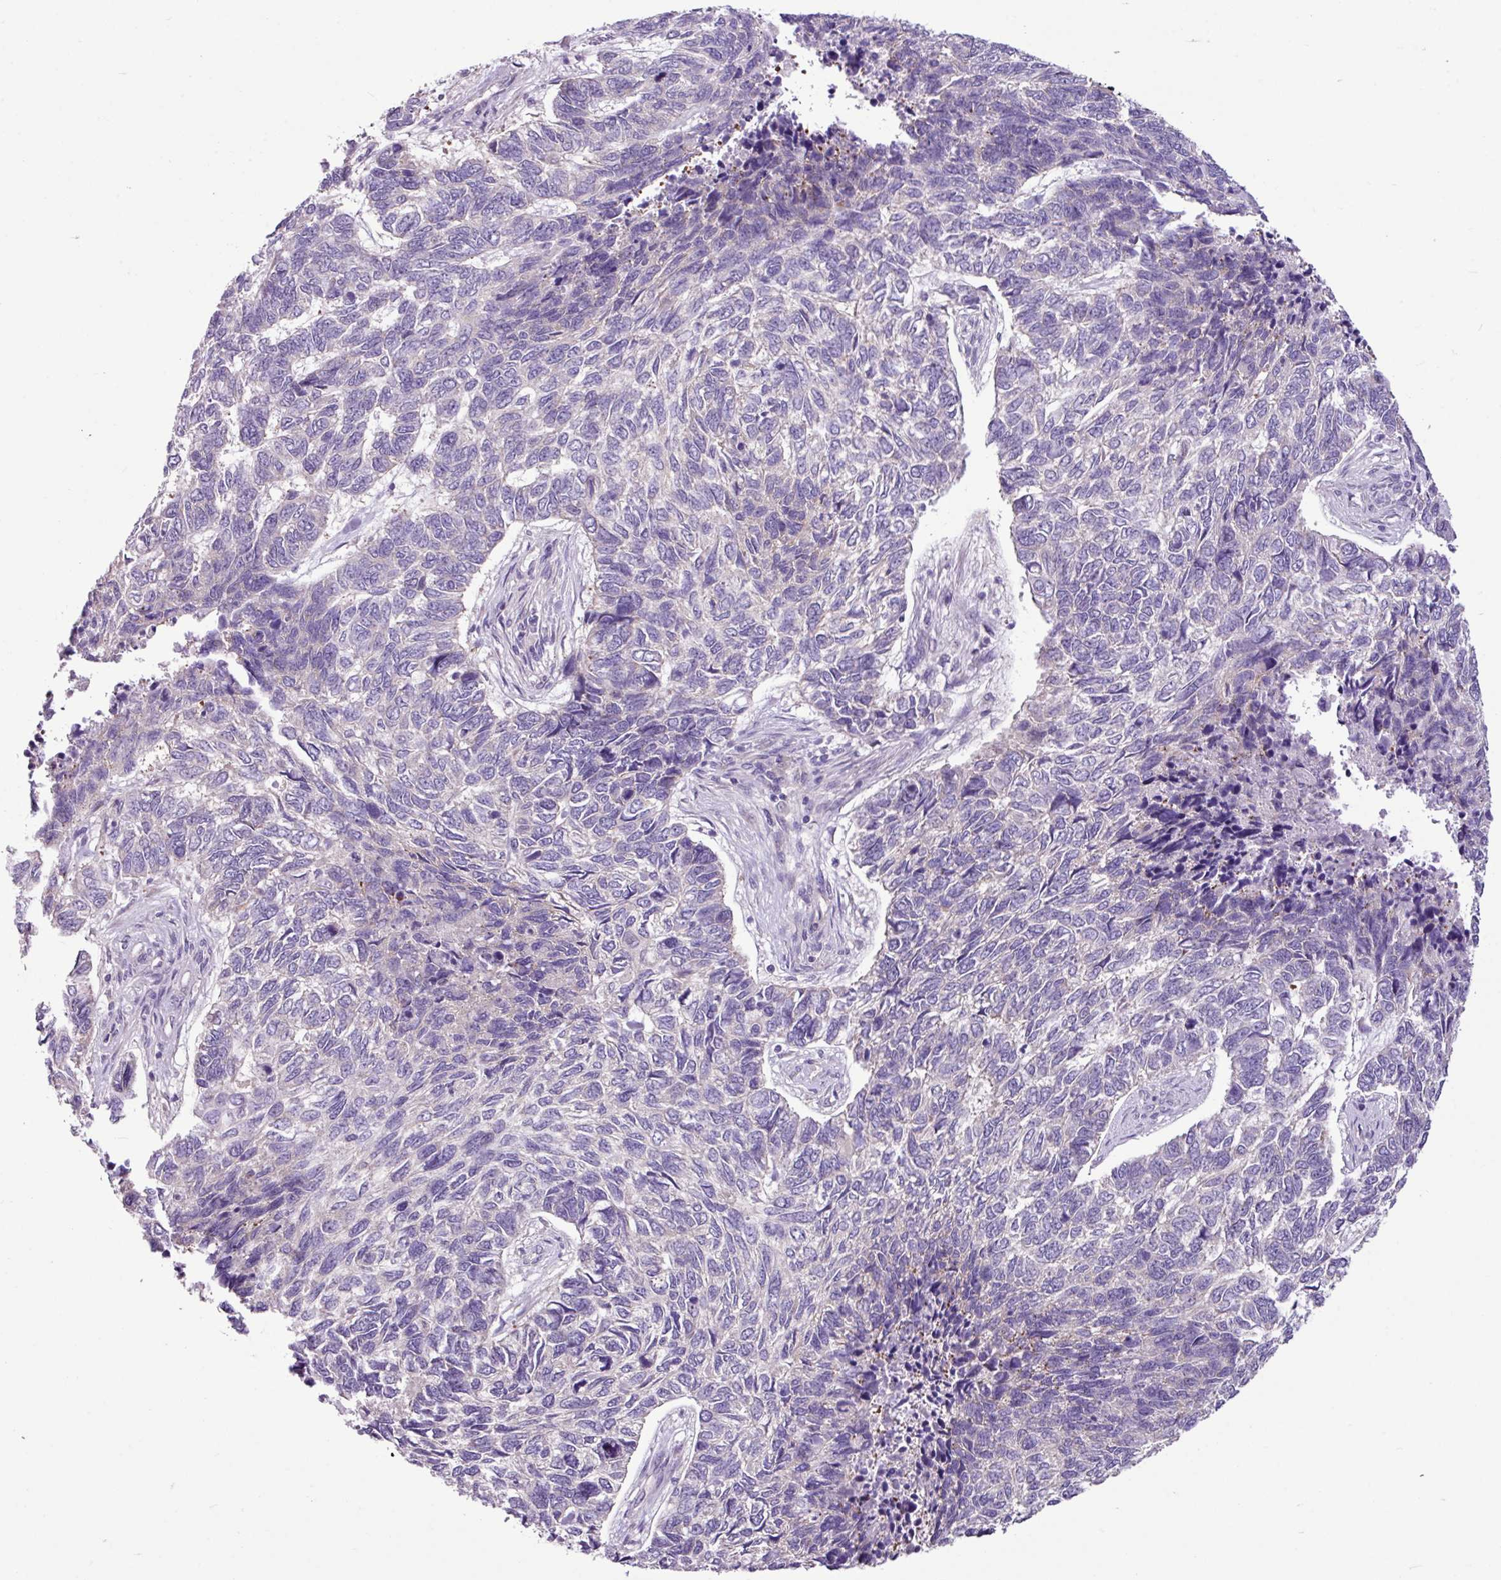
{"staining": {"intensity": "negative", "quantity": "none", "location": "none"}, "tissue": "skin cancer", "cell_type": "Tumor cells", "image_type": "cancer", "snomed": [{"axis": "morphology", "description": "Basal cell carcinoma"}, {"axis": "topography", "description": "Skin"}], "caption": "The histopathology image displays no staining of tumor cells in skin cancer (basal cell carcinoma).", "gene": "MROH2A", "patient": {"sex": "female", "age": 65}}